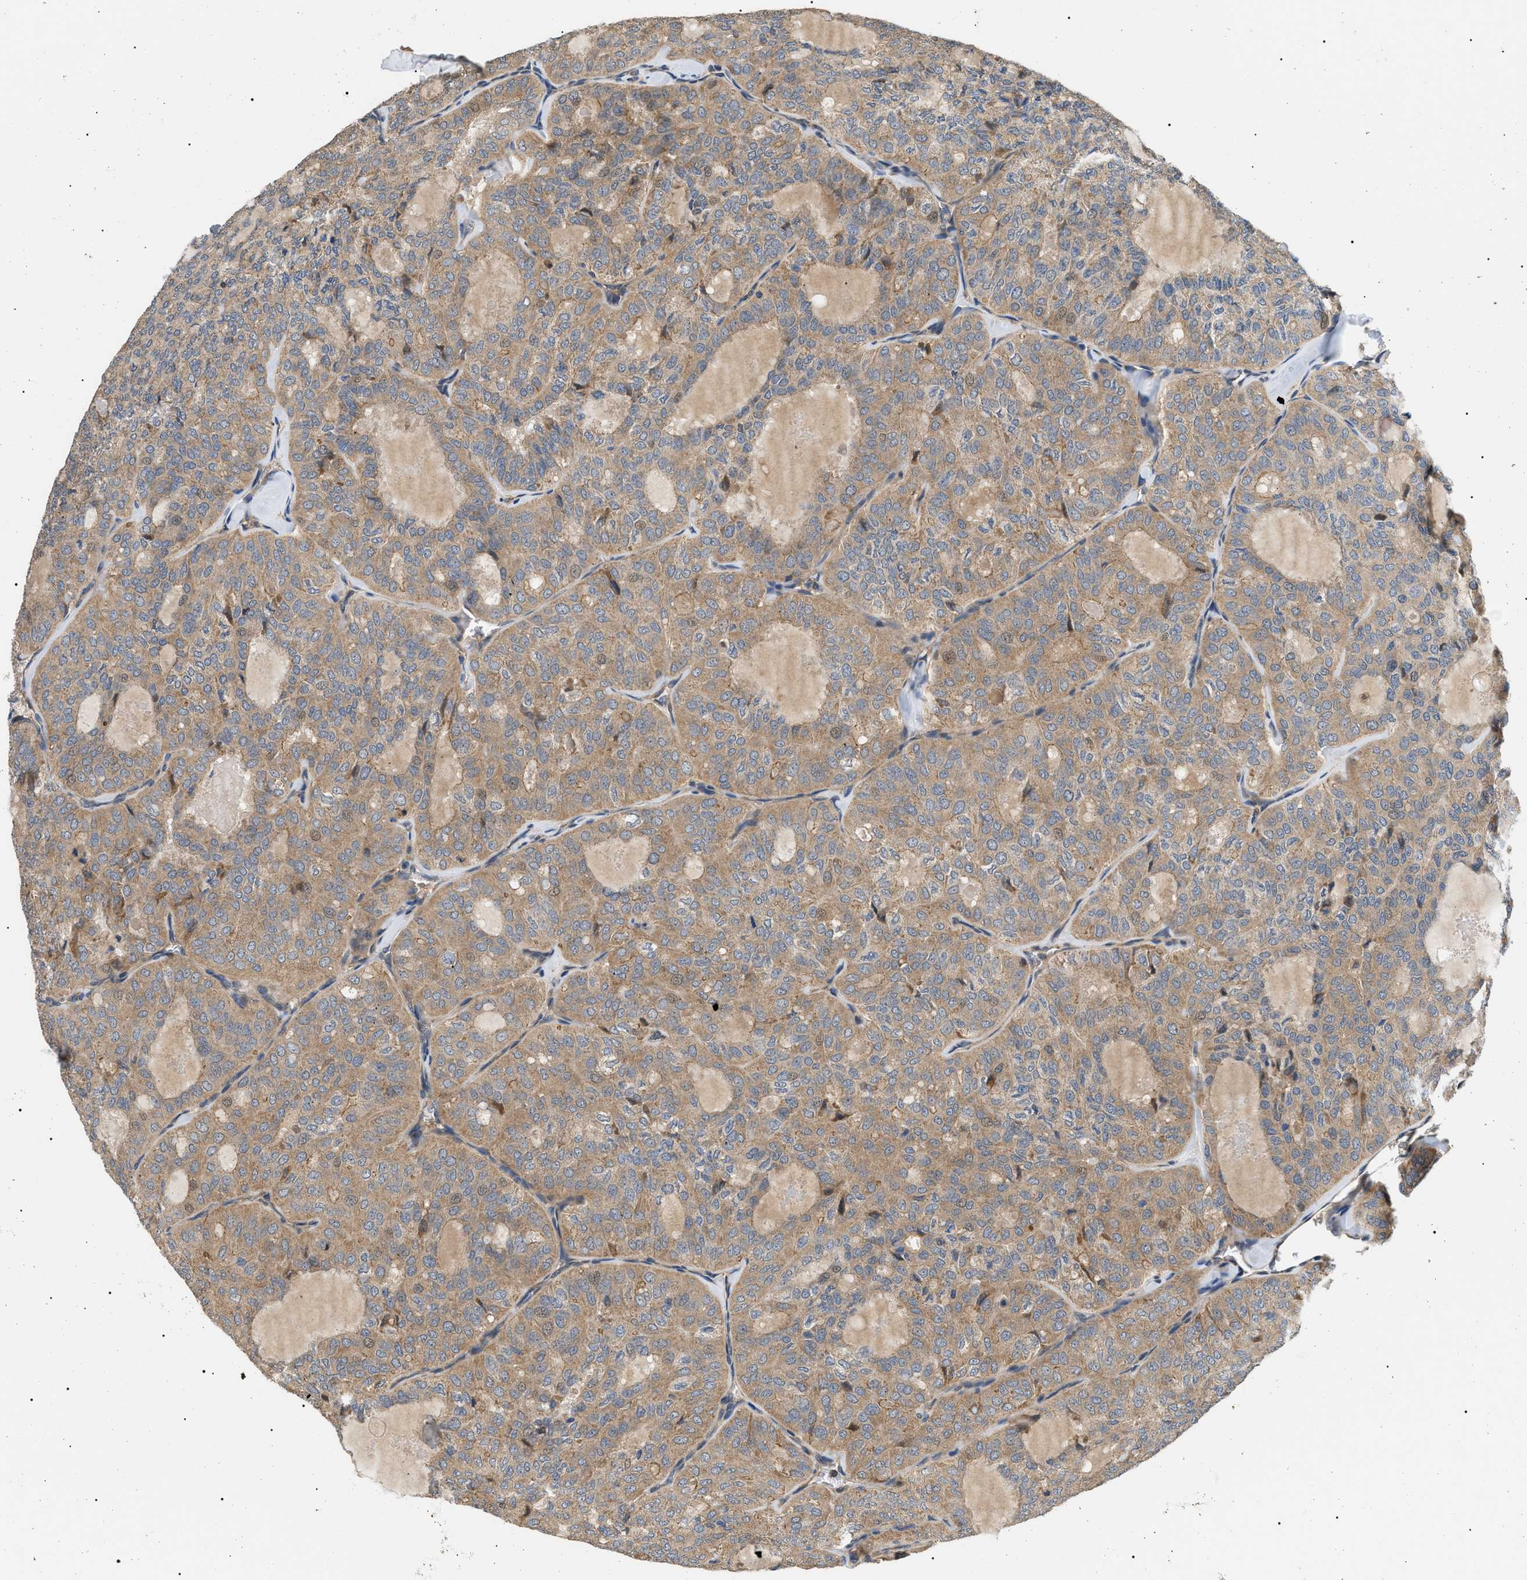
{"staining": {"intensity": "weak", "quantity": ">75%", "location": "cytoplasmic/membranous"}, "tissue": "thyroid cancer", "cell_type": "Tumor cells", "image_type": "cancer", "snomed": [{"axis": "morphology", "description": "Follicular adenoma carcinoma, NOS"}, {"axis": "topography", "description": "Thyroid gland"}], "caption": "Protein expression analysis of thyroid cancer (follicular adenoma carcinoma) shows weak cytoplasmic/membranous positivity in approximately >75% of tumor cells. (brown staining indicates protein expression, while blue staining denotes nuclei).", "gene": "PPM1B", "patient": {"sex": "male", "age": 75}}